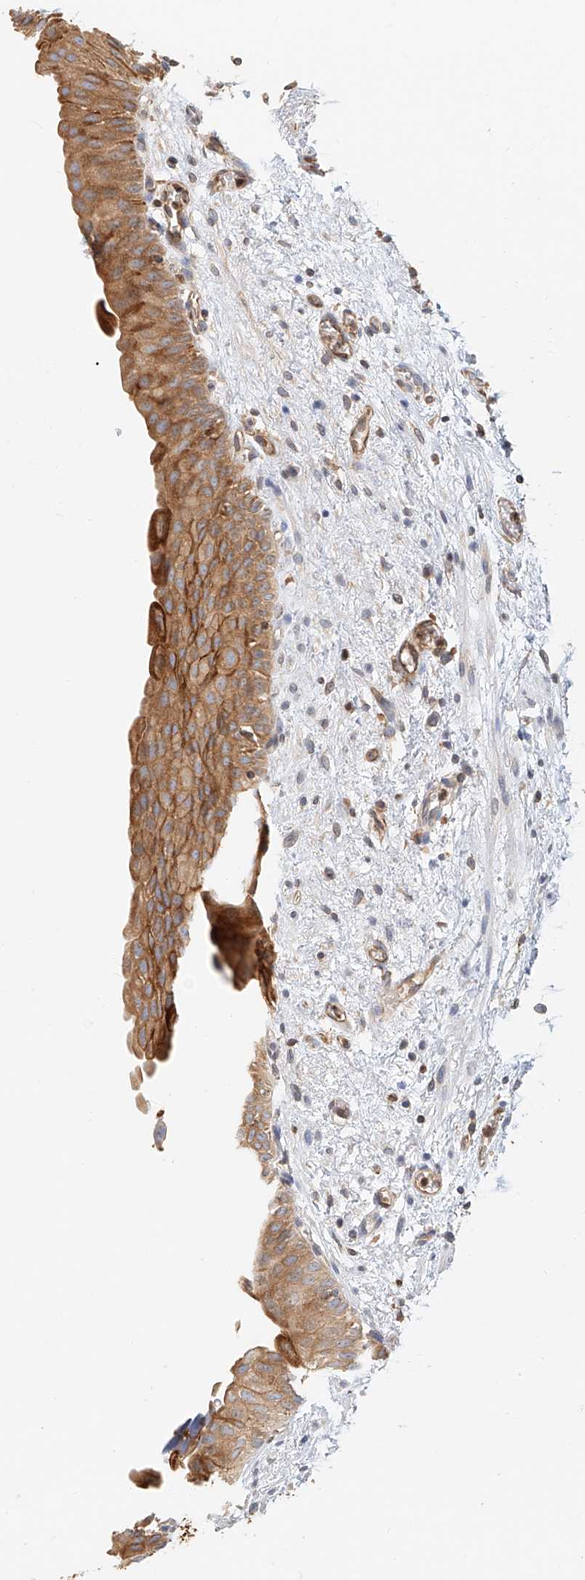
{"staining": {"intensity": "moderate", "quantity": ">75%", "location": "cytoplasmic/membranous"}, "tissue": "urinary bladder", "cell_type": "Urothelial cells", "image_type": "normal", "snomed": [{"axis": "morphology", "description": "Normal tissue, NOS"}, {"axis": "topography", "description": "Urinary bladder"}], "caption": "About >75% of urothelial cells in benign urinary bladder demonstrate moderate cytoplasmic/membranous protein positivity as visualized by brown immunohistochemical staining.", "gene": "DHRS7", "patient": {"sex": "male", "age": 51}}